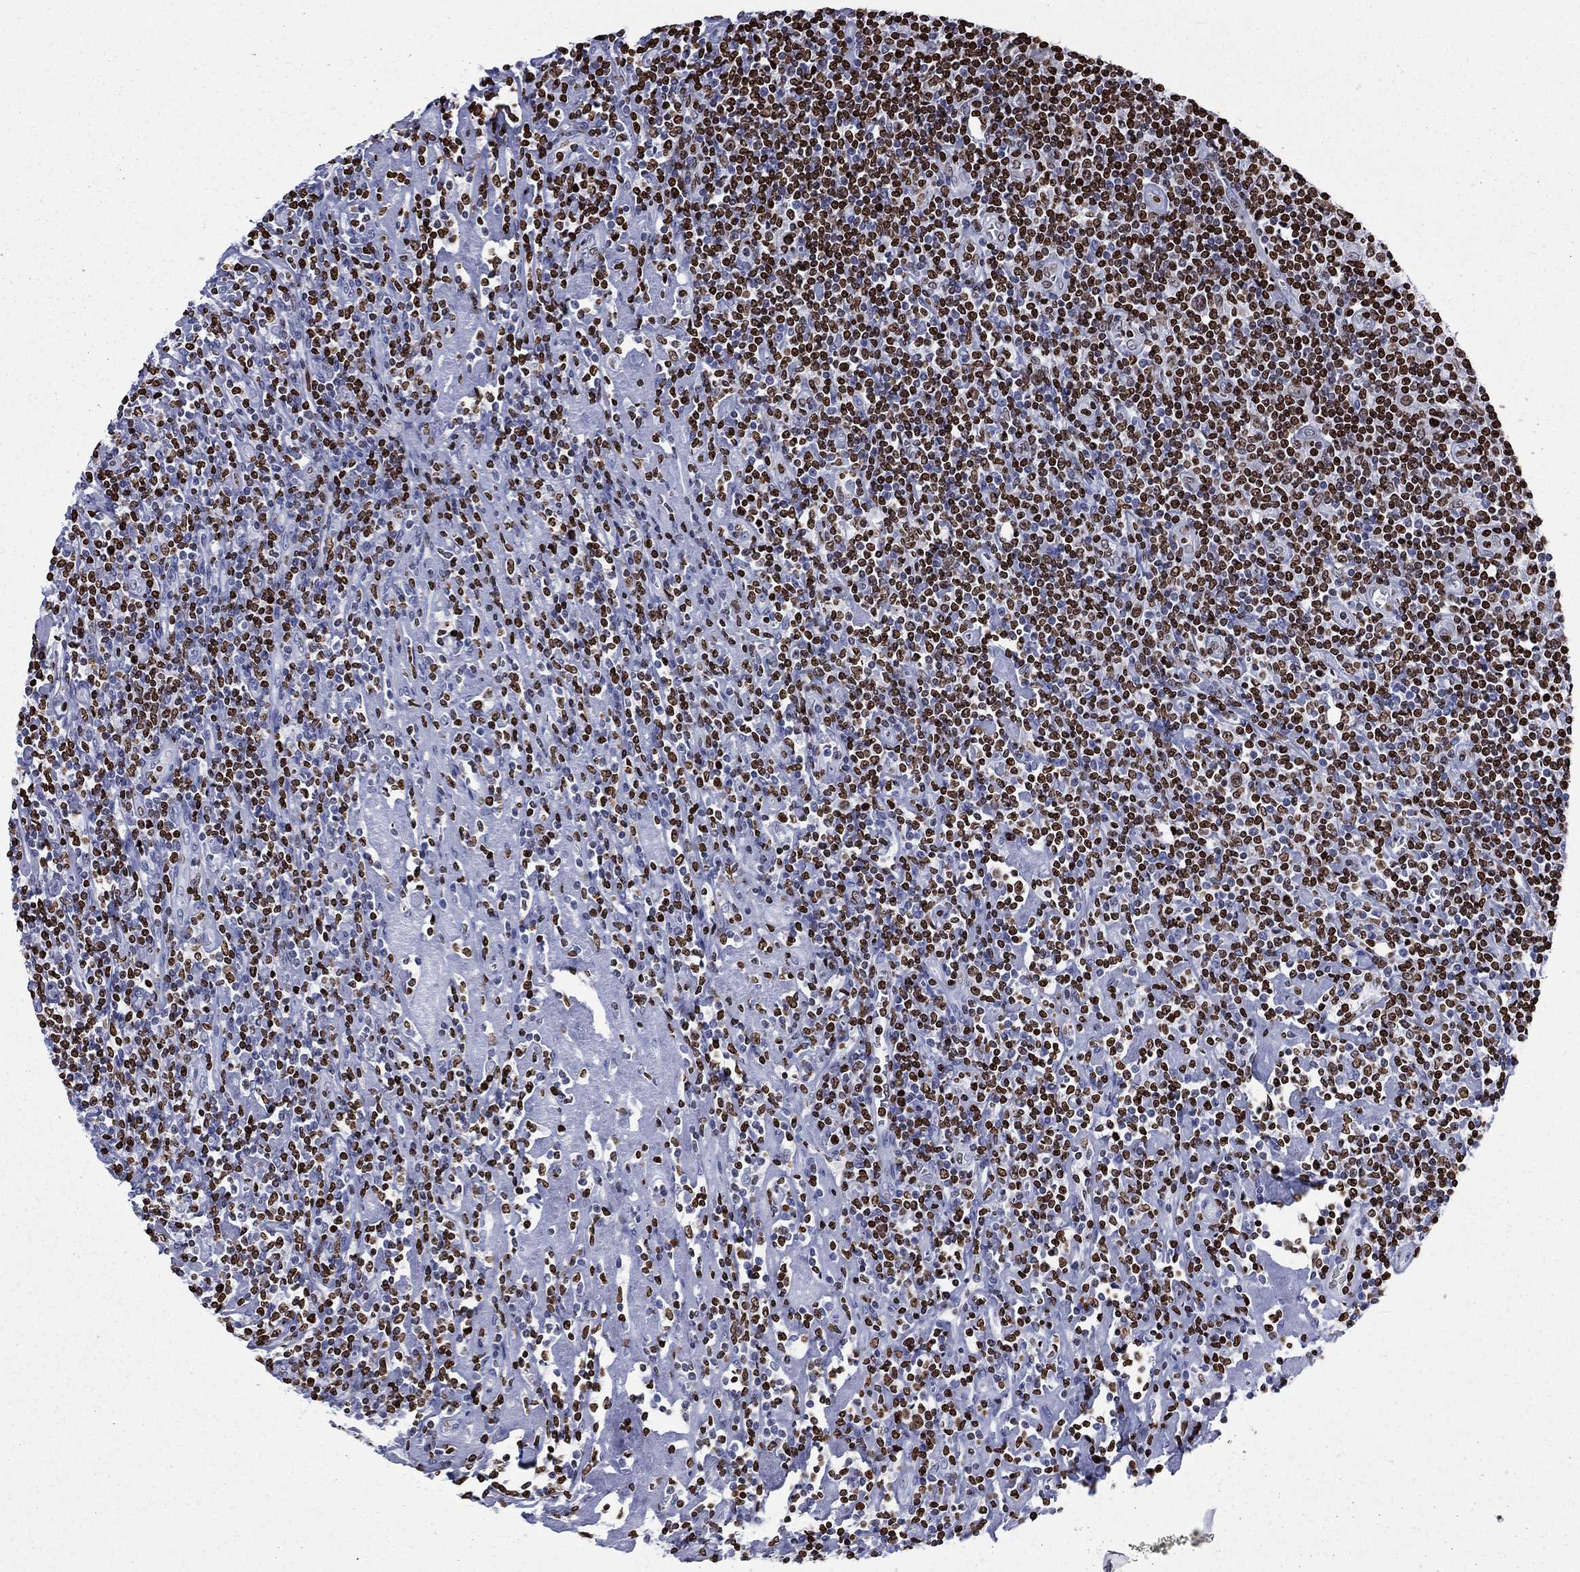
{"staining": {"intensity": "moderate", "quantity": ">75%", "location": "nuclear"}, "tissue": "lymphoma", "cell_type": "Tumor cells", "image_type": "cancer", "snomed": [{"axis": "morphology", "description": "Hodgkin's disease, NOS"}, {"axis": "topography", "description": "Lymph node"}], "caption": "Immunohistochemistry (DAB (3,3'-diaminobenzidine)) staining of human lymphoma demonstrates moderate nuclear protein positivity in about >75% of tumor cells.", "gene": "H1-5", "patient": {"sex": "male", "age": 40}}